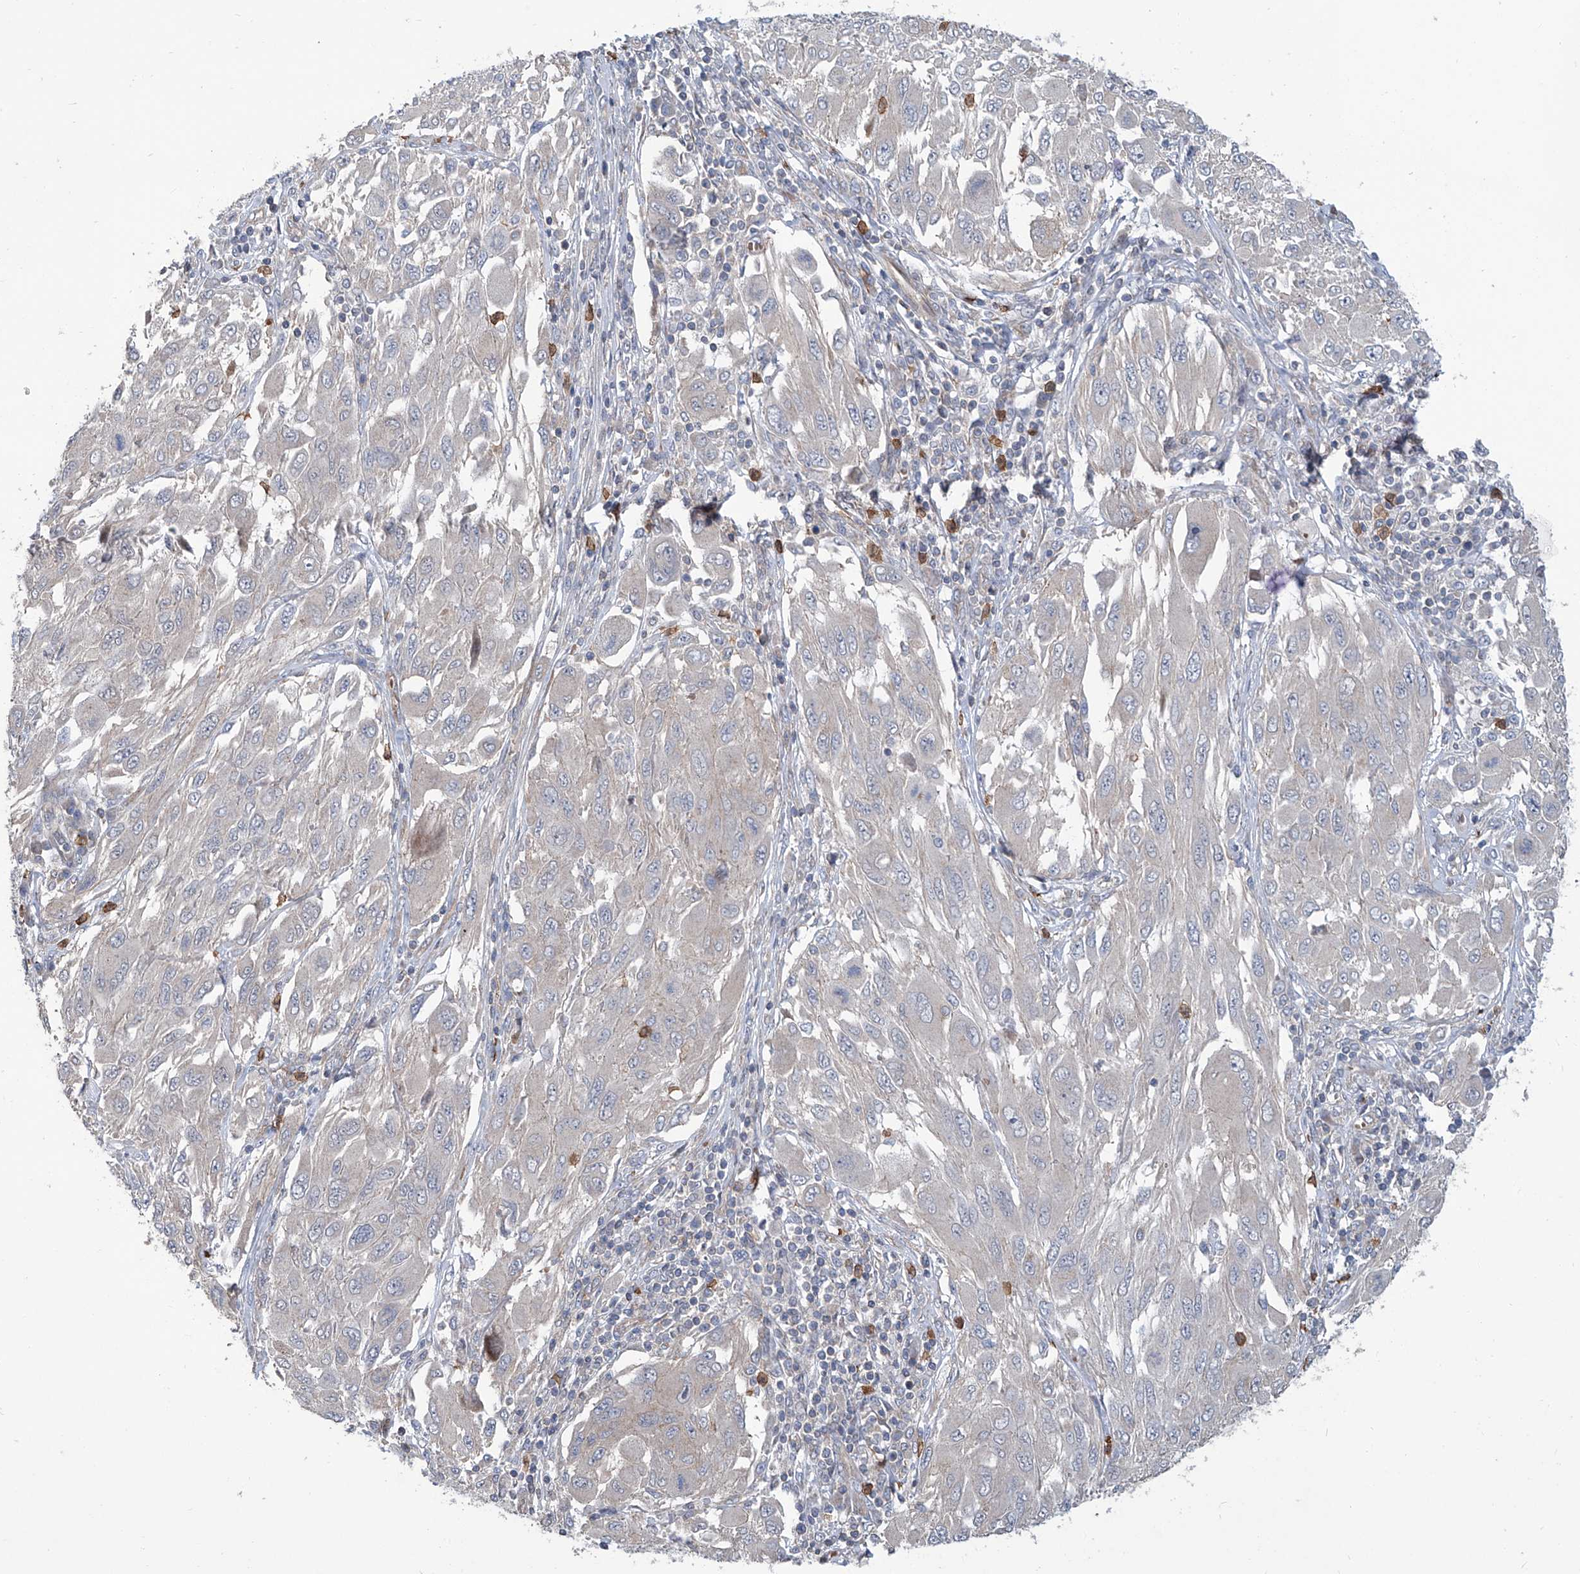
{"staining": {"intensity": "negative", "quantity": "none", "location": "none"}, "tissue": "melanoma", "cell_type": "Tumor cells", "image_type": "cancer", "snomed": [{"axis": "morphology", "description": "Malignant melanoma, NOS"}, {"axis": "topography", "description": "Skin"}], "caption": "Image shows no protein staining in tumor cells of melanoma tissue.", "gene": "EIF2D", "patient": {"sex": "female", "age": 91}}